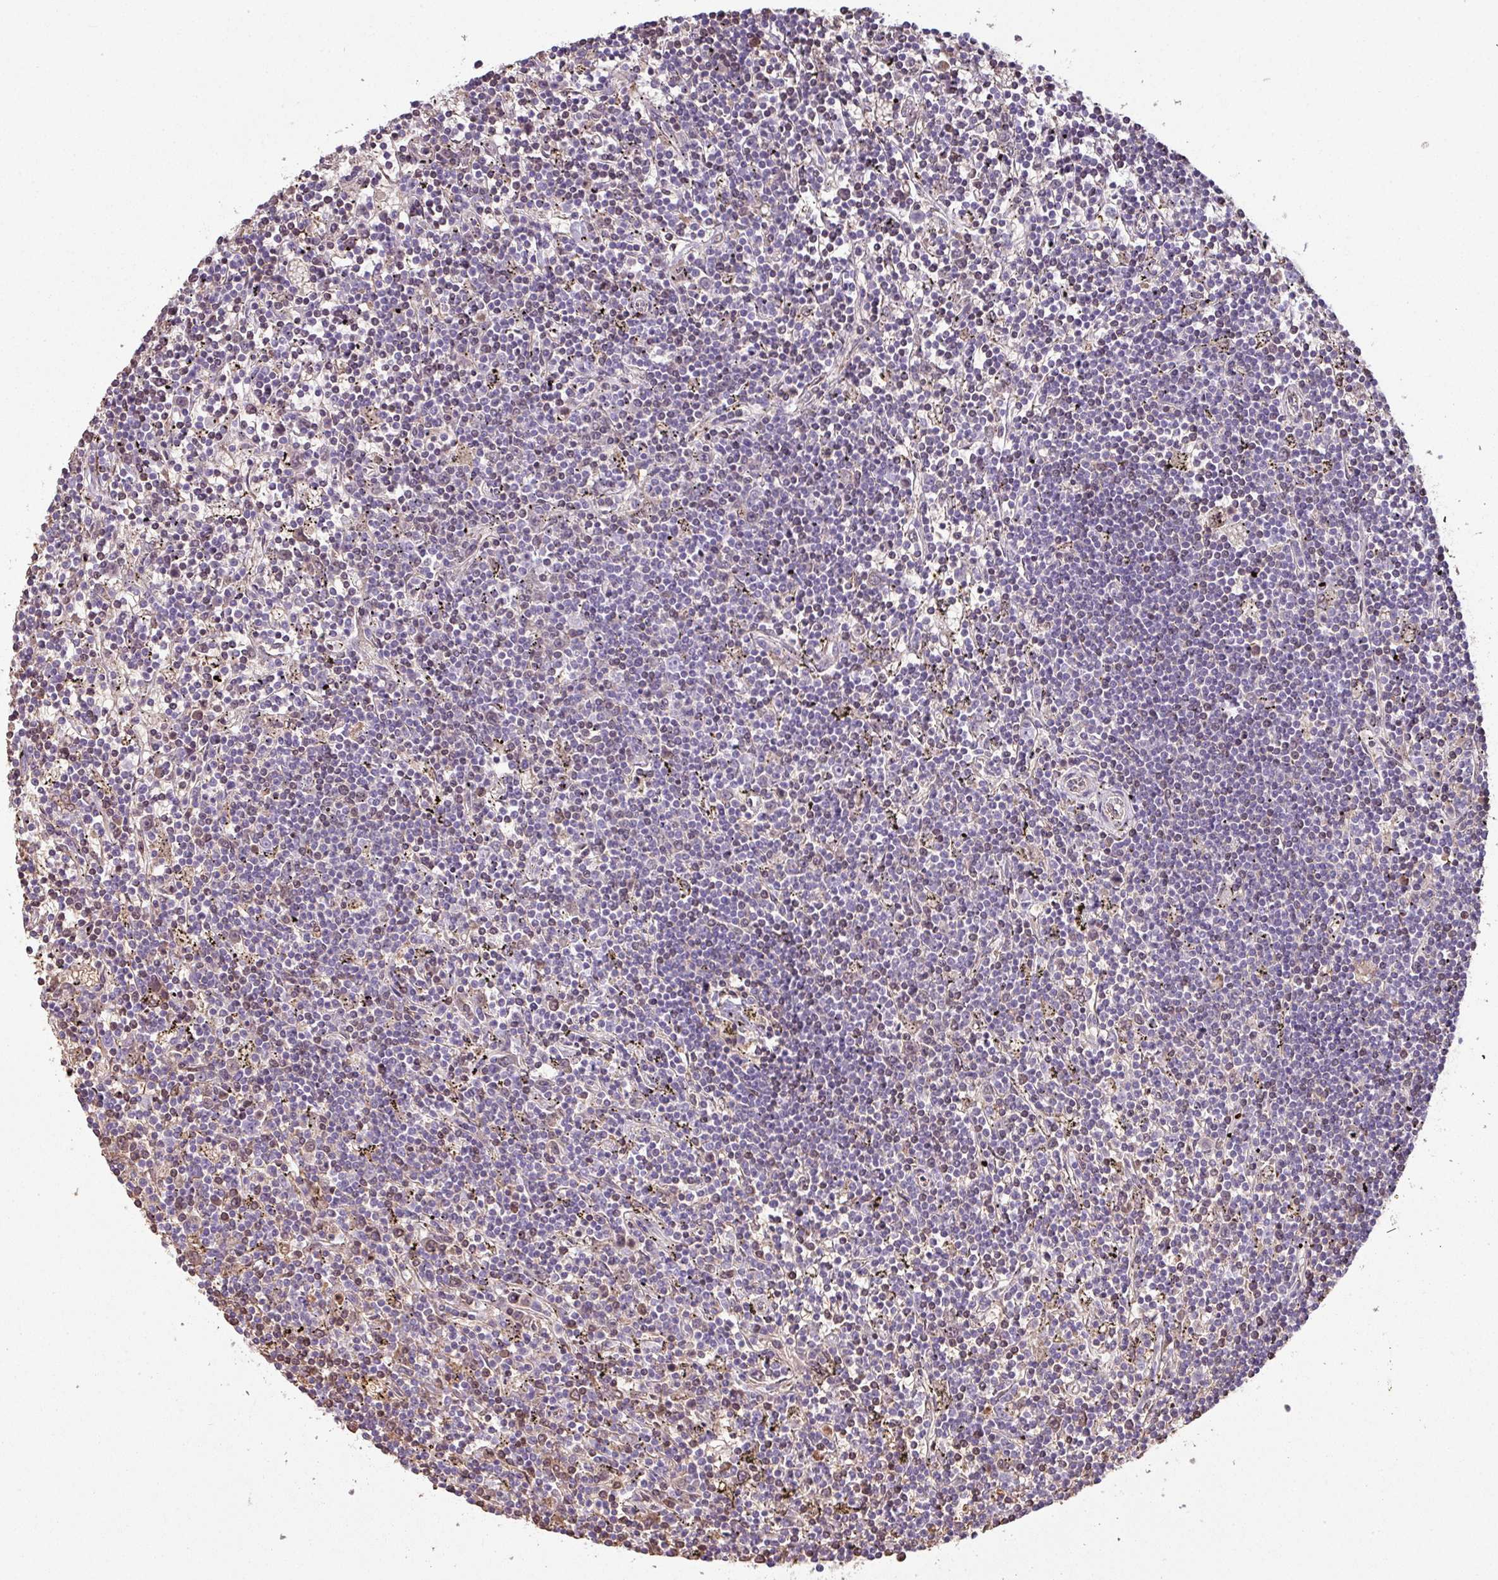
{"staining": {"intensity": "moderate", "quantity": "<25%", "location": "cytoplasmic/membranous"}, "tissue": "lymphoma", "cell_type": "Tumor cells", "image_type": "cancer", "snomed": [{"axis": "morphology", "description": "Malignant lymphoma, non-Hodgkin's type, Low grade"}, {"axis": "topography", "description": "Spleen"}], "caption": "The histopathology image reveals a brown stain indicating the presence of a protein in the cytoplasmic/membranous of tumor cells in low-grade malignant lymphoma, non-Hodgkin's type.", "gene": "NHSL2", "patient": {"sex": "male", "age": 76}}